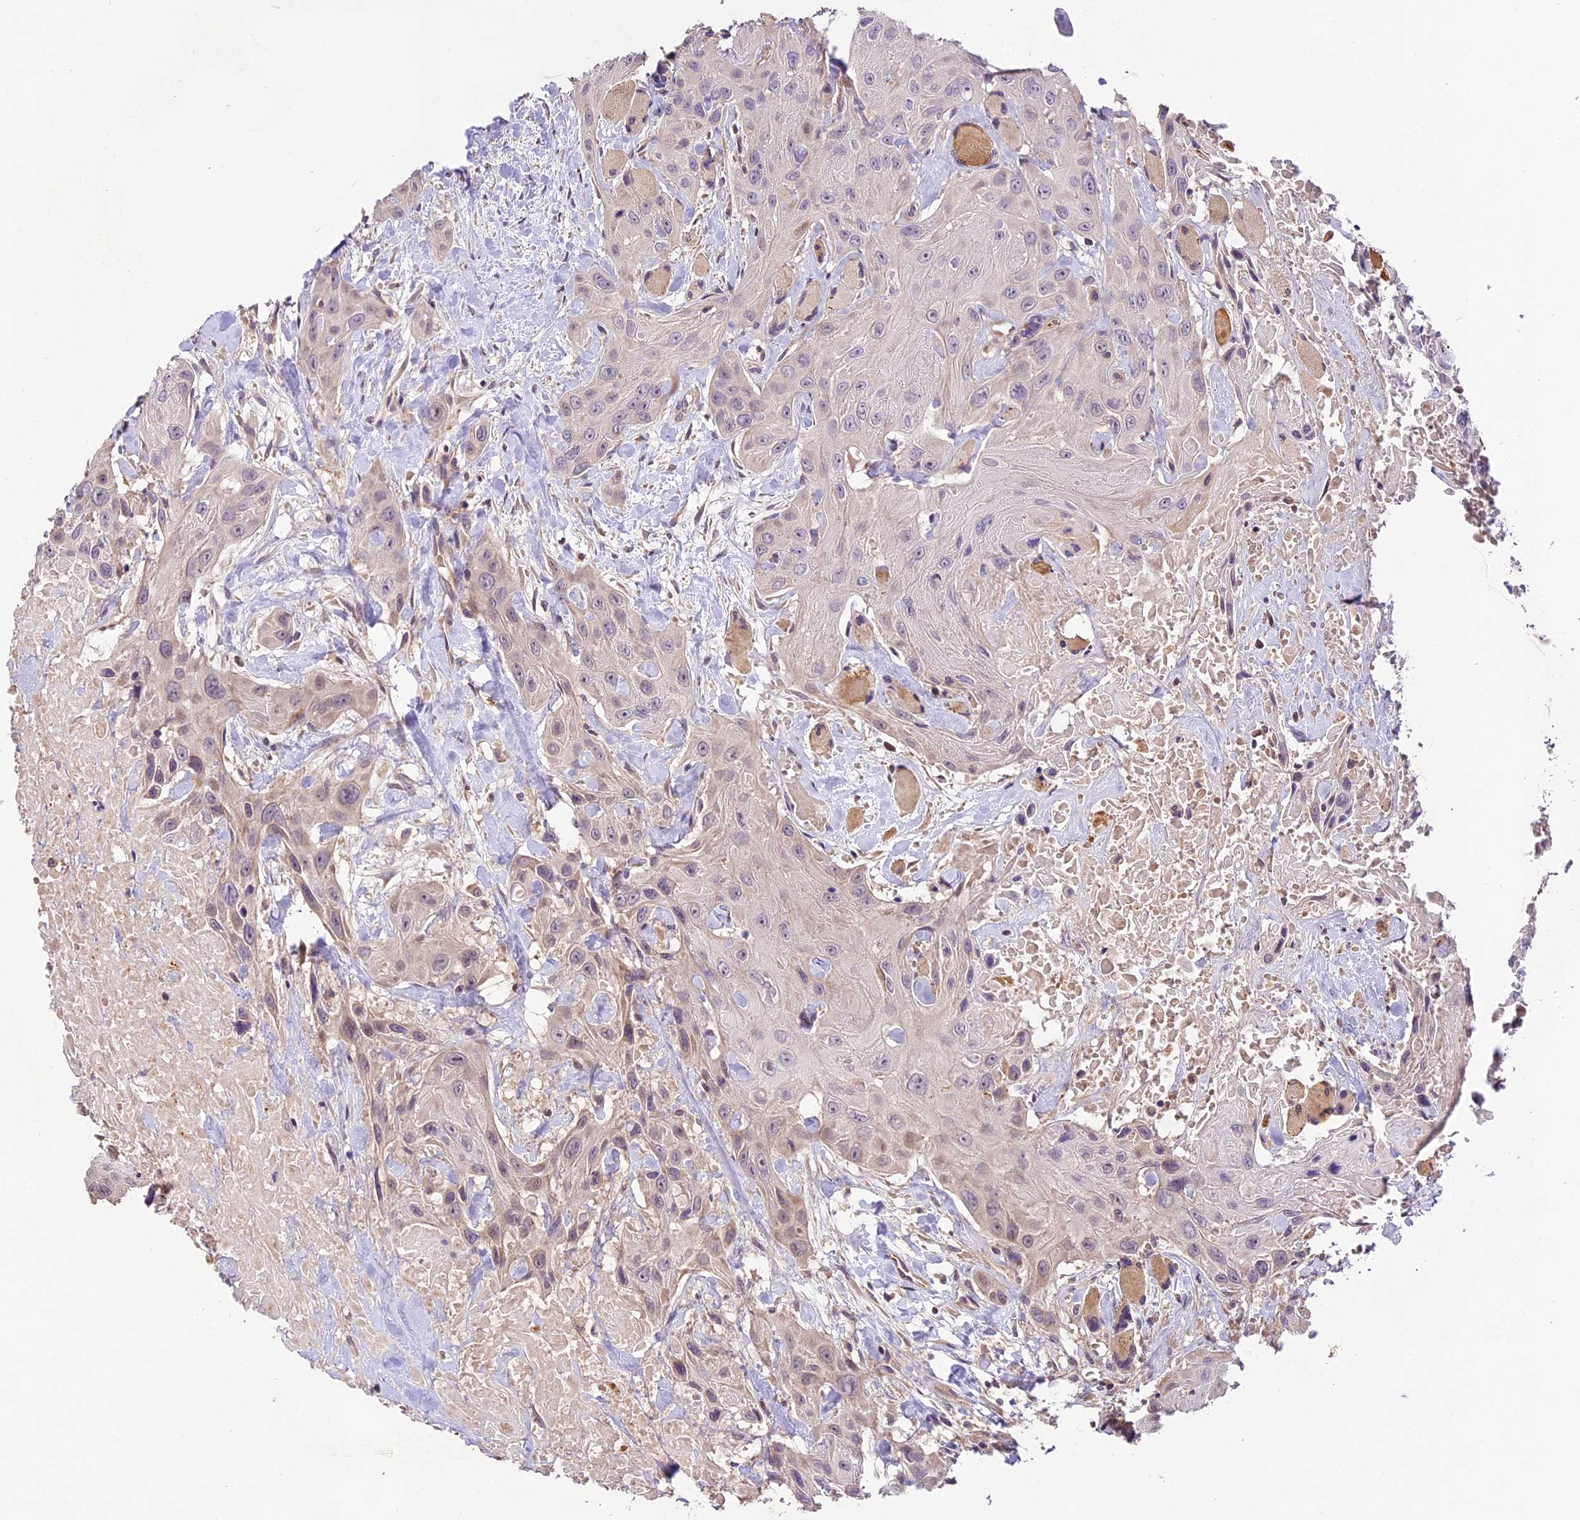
{"staining": {"intensity": "weak", "quantity": "<25%", "location": "cytoplasmic/membranous"}, "tissue": "head and neck cancer", "cell_type": "Tumor cells", "image_type": "cancer", "snomed": [{"axis": "morphology", "description": "Squamous cell carcinoma, NOS"}, {"axis": "topography", "description": "Head-Neck"}], "caption": "DAB immunohistochemical staining of squamous cell carcinoma (head and neck) reveals no significant staining in tumor cells.", "gene": "DGKH", "patient": {"sex": "male", "age": 81}}